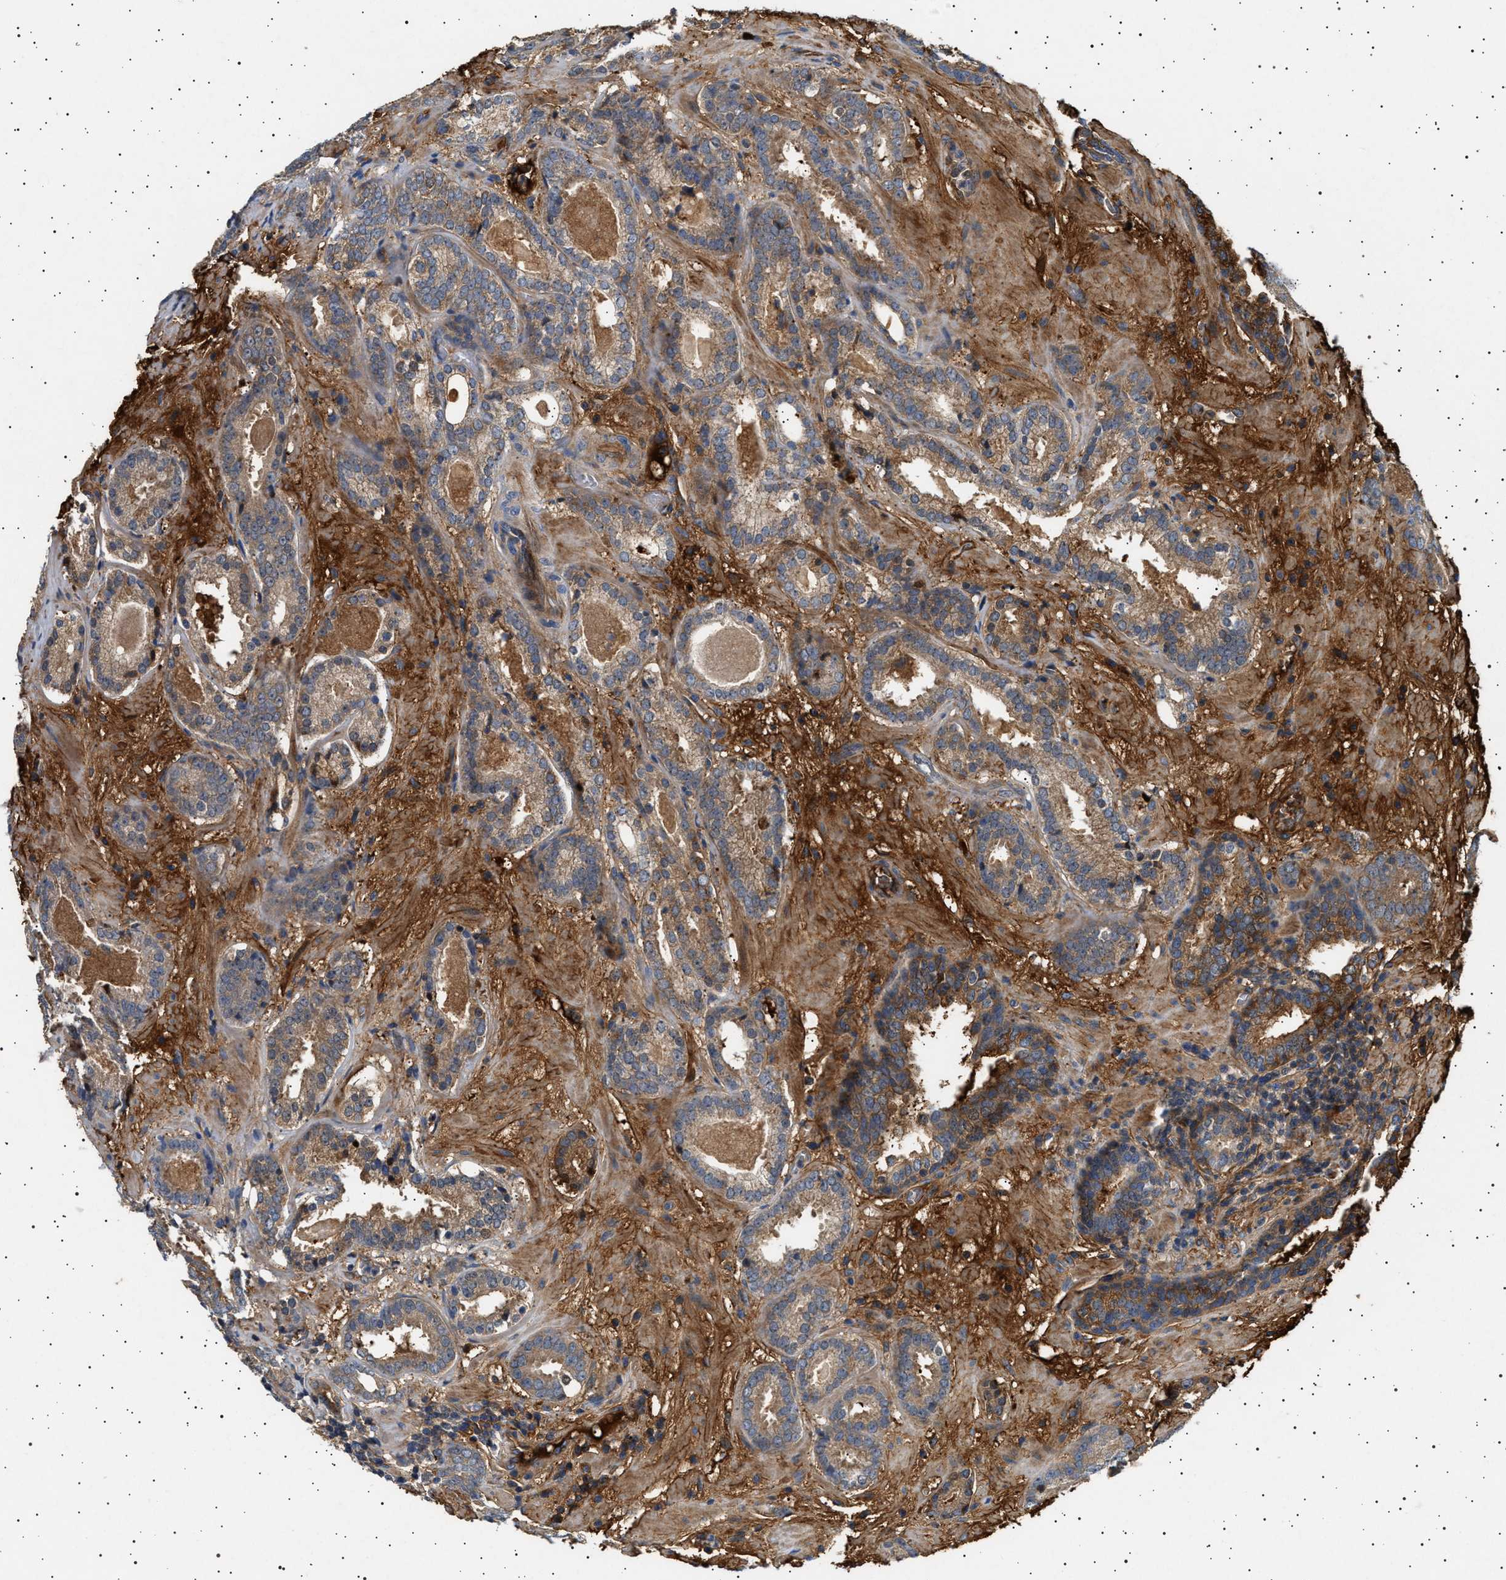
{"staining": {"intensity": "weak", "quantity": ">75%", "location": "cytoplasmic/membranous"}, "tissue": "prostate cancer", "cell_type": "Tumor cells", "image_type": "cancer", "snomed": [{"axis": "morphology", "description": "Adenocarcinoma, Low grade"}, {"axis": "topography", "description": "Prostate"}], "caption": "Protein positivity by immunohistochemistry (IHC) displays weak cytoplasmic/membranous staining in approximately >75% of tumor cells in low-grade adenocarcinoma (prostate).", "gene": "FICD", "patient": {"sex": "male", "age": 69}}